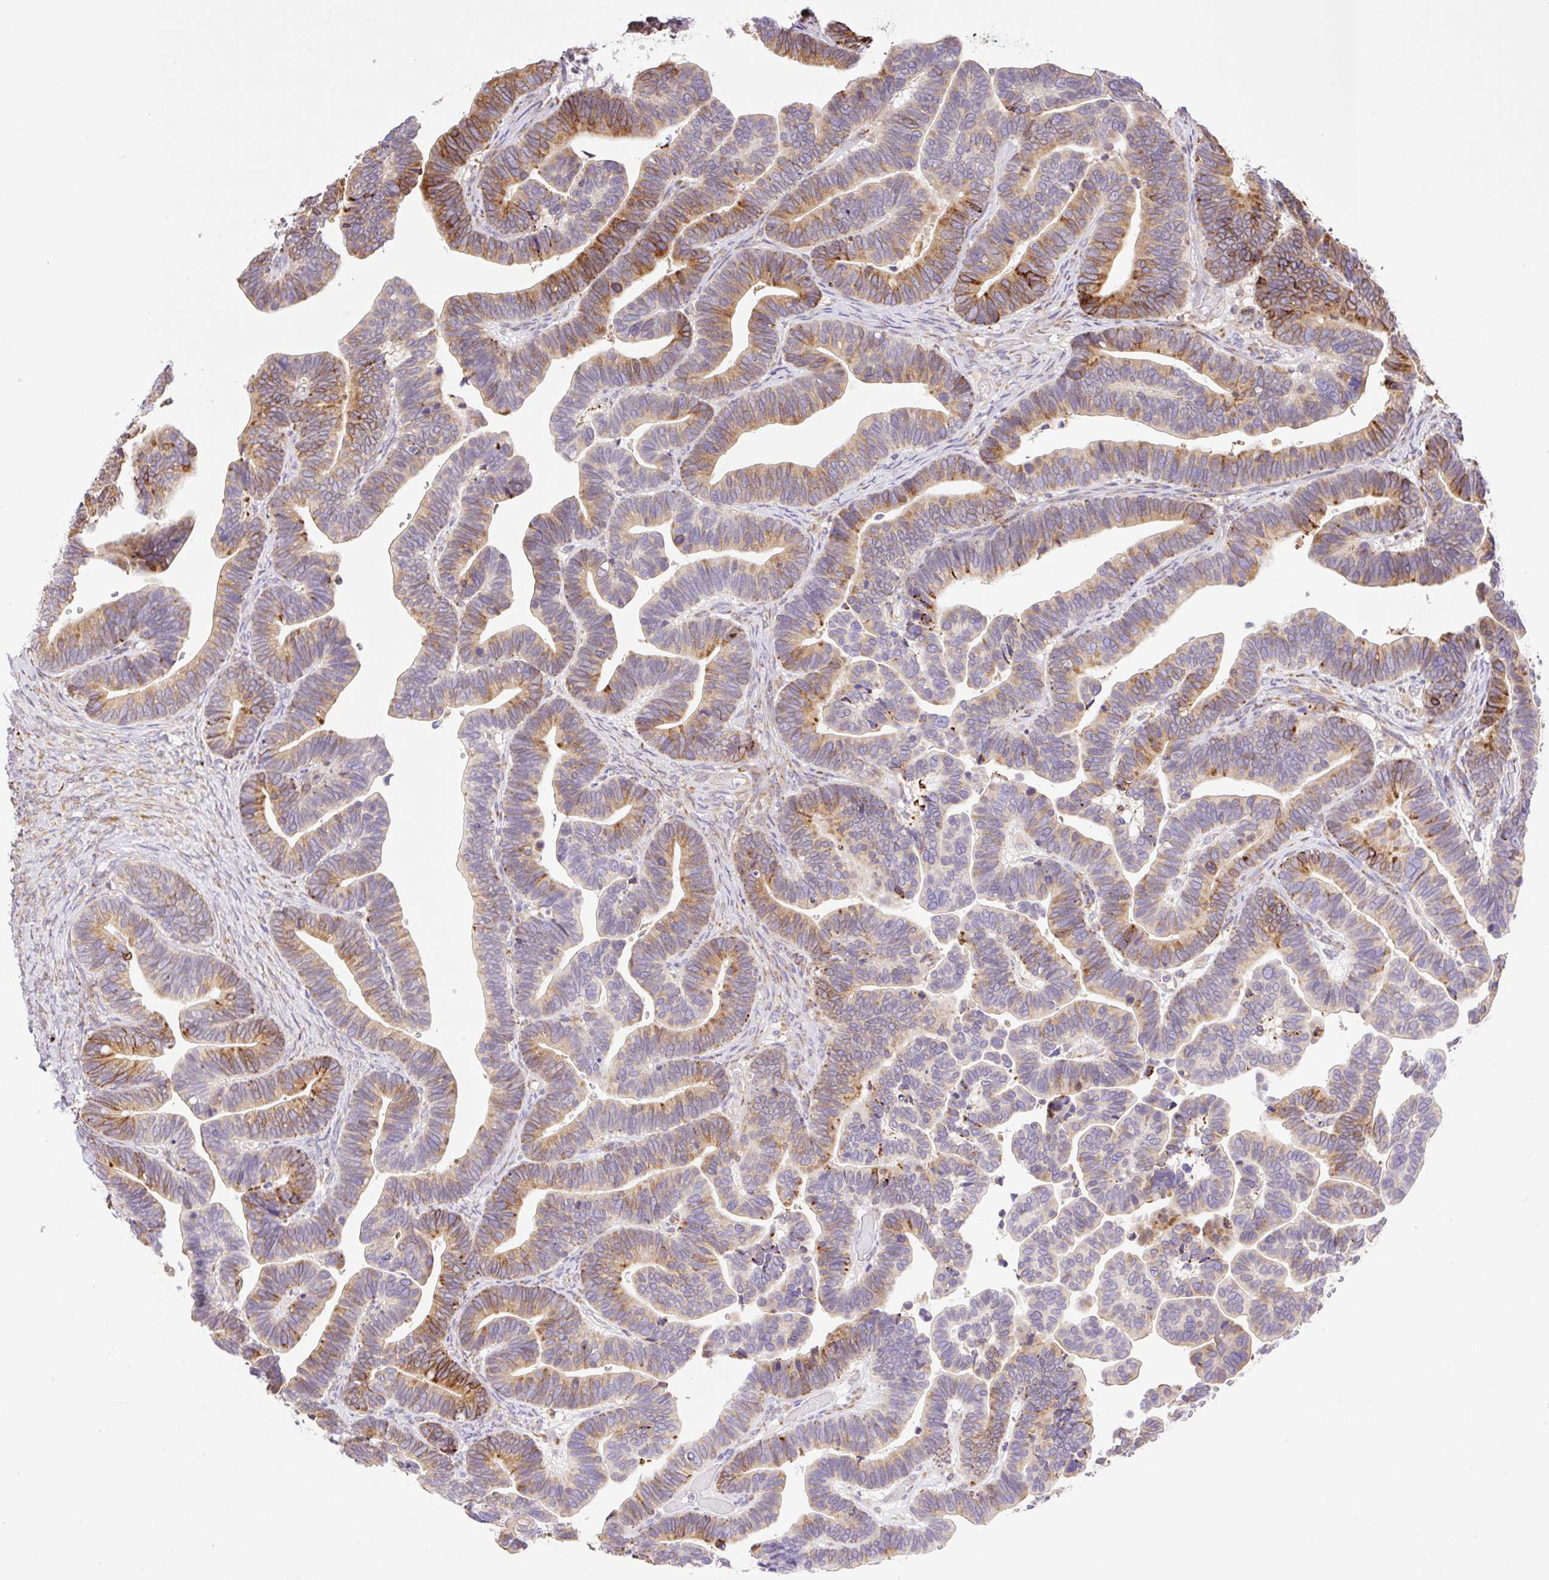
{"staining": {"intensity": "moderate", "quantity": "25%-75%", "location": "cytoplasmic/membranous"}, "tissue": "ovarian cancer", "cell_type": "Tumor cells", "image_type": "cancer", "snomed": [{"axis": "morphology", "description": "Cystadenocarcinoma, serous, NOS"}, {"axis": "topography", "description": "Ovary"}], "caption": "This histopathology image shows immunohistochemistry staining of serous cystadenocarcinoma (ovarian), with medium moderate cytoplasmic/membranous staining in about 25%-75% of tumor cells.", "gene": "POFUT1", "patient": {"sex": "female", "age": 56}}